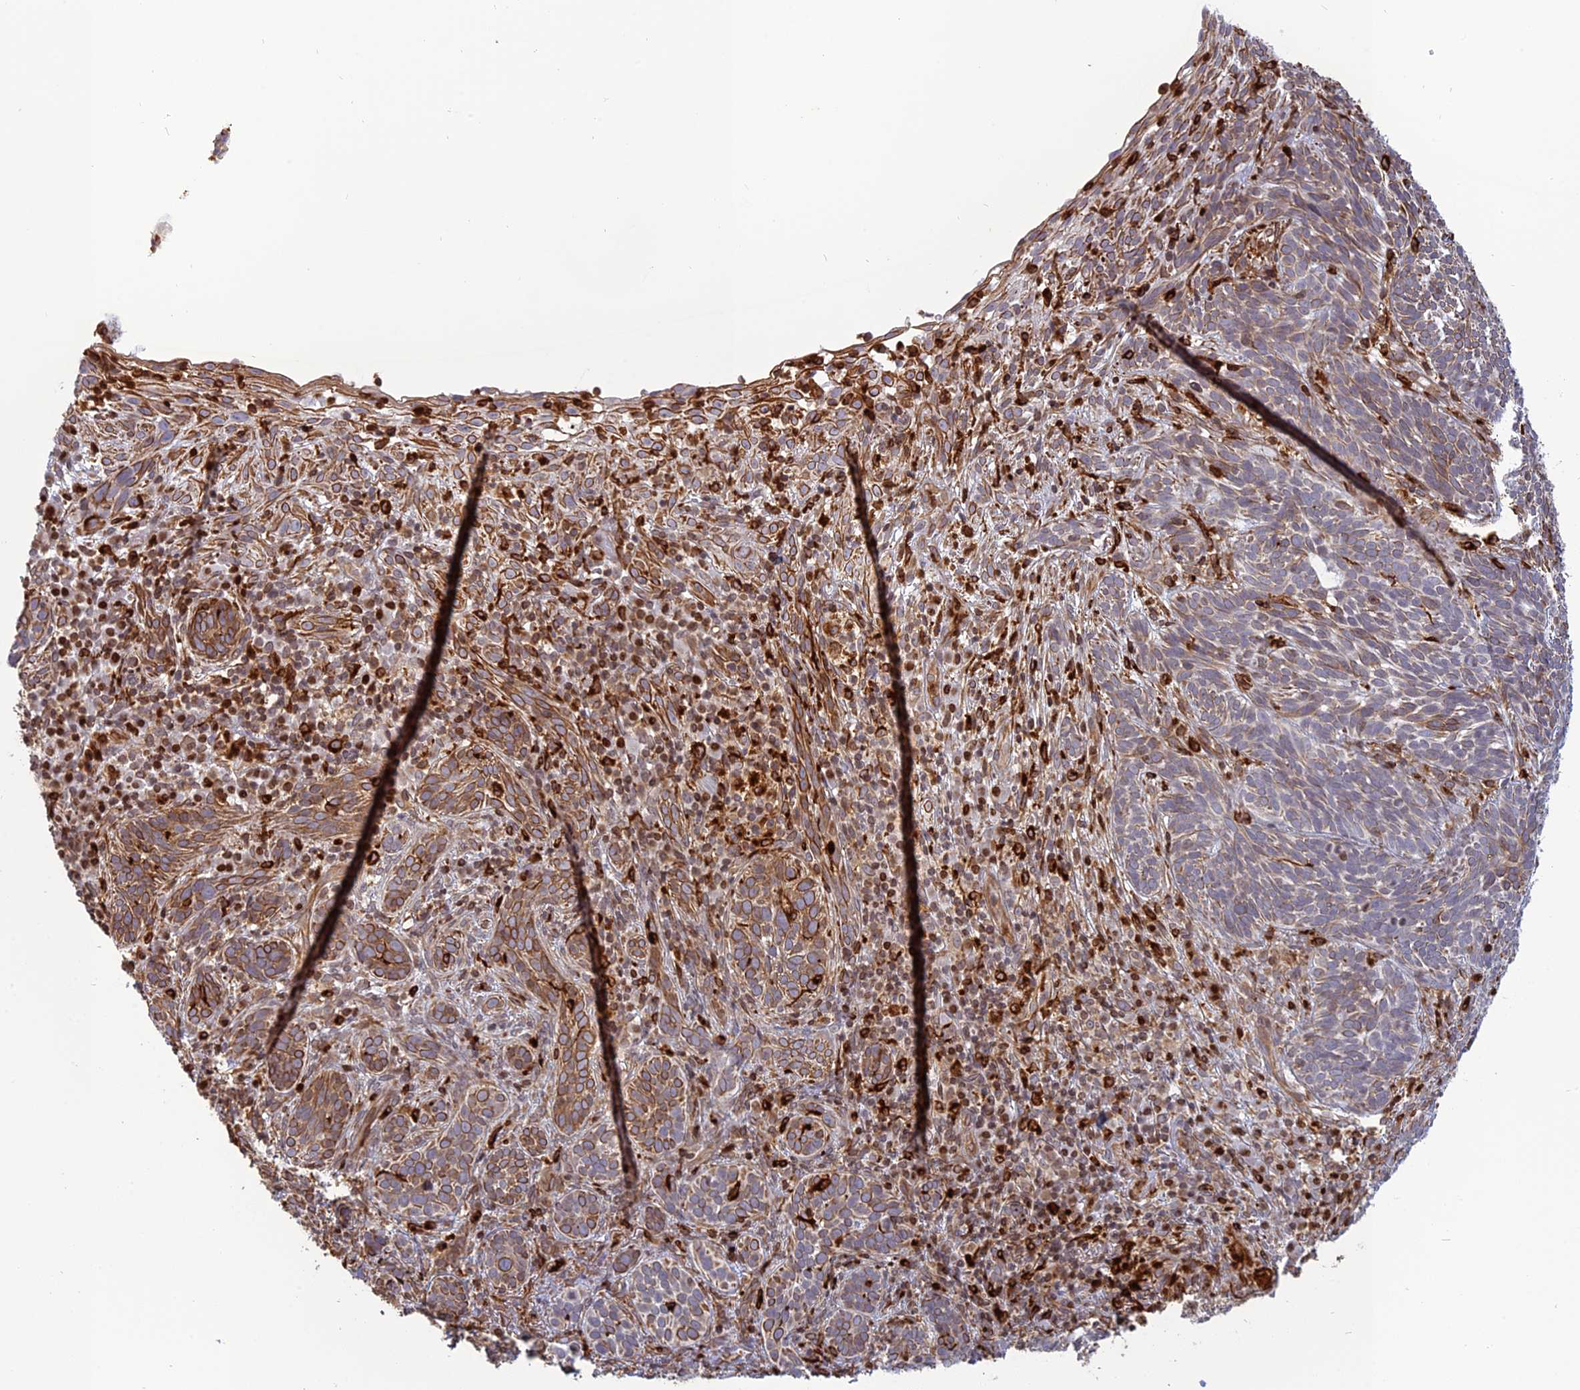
{"staining": {"intensity": "moderate", "quantity": "25%-75%", "location": "cytoplasmic/membranous"}, "tissue": "skin cancer", "cell_type": "Tumor cells", "image_type": "cancer", "snomed": [{"axis": "morphology", "description": "Basal cell carcinoma"}, {"axis": "topography", "description": "Skin"}], "caption": "Skin cancer (basal cell carcinoma) stained with DAB immunohistochemistry displays medium levels of moderate cytoplasmic/membranous positivity in approximately 25%-75% of tumor cells.", "gene": "APOBR", "patient": {"sex": "male", "age": 71}}